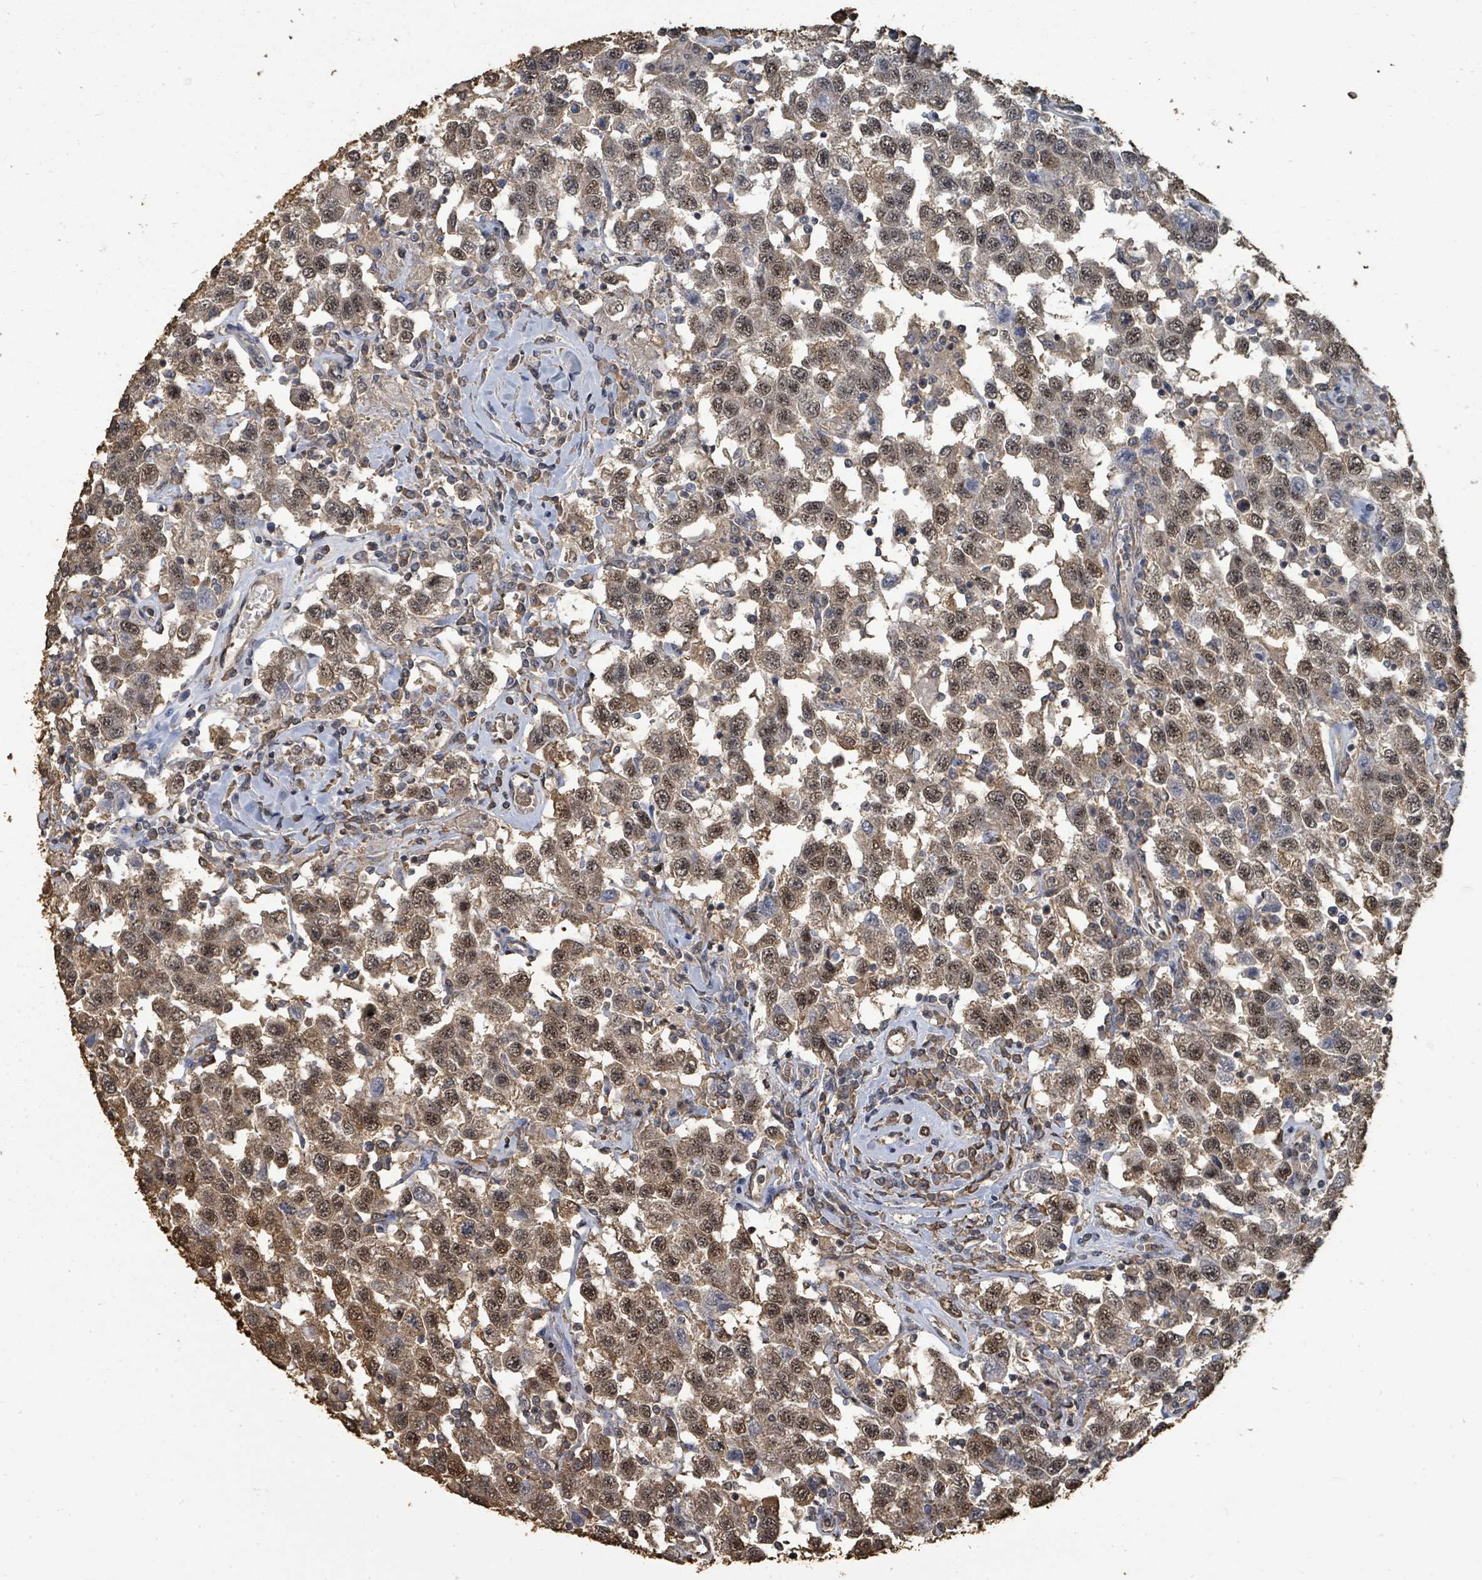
{"staining": {"intensity": "moderate", "quantity": ">75%", "location": "cytoplasmic/membranous,nuclear"}, "tissue": "testis cancer", "cell_type": "Tumor cells", "image_type": "cancer", "snomed": [{"axis": "morphology", "description": "Seminoma, NOS"}, {"axis": "topography", "description": "Testis"}], "caption": "IHC micrograph of neoplastic tissue: testis seminoma stained using immunohistochemistry reveals medium levels of moderate protein expression localized specifically in the cytoplasmic/membranous and nuclear of tumor cells, appearing as a cytoplasmic/membranous and nuclear brown color.", "gene": "C6orf52", "patient": {"sex": "male", "age": 41}}